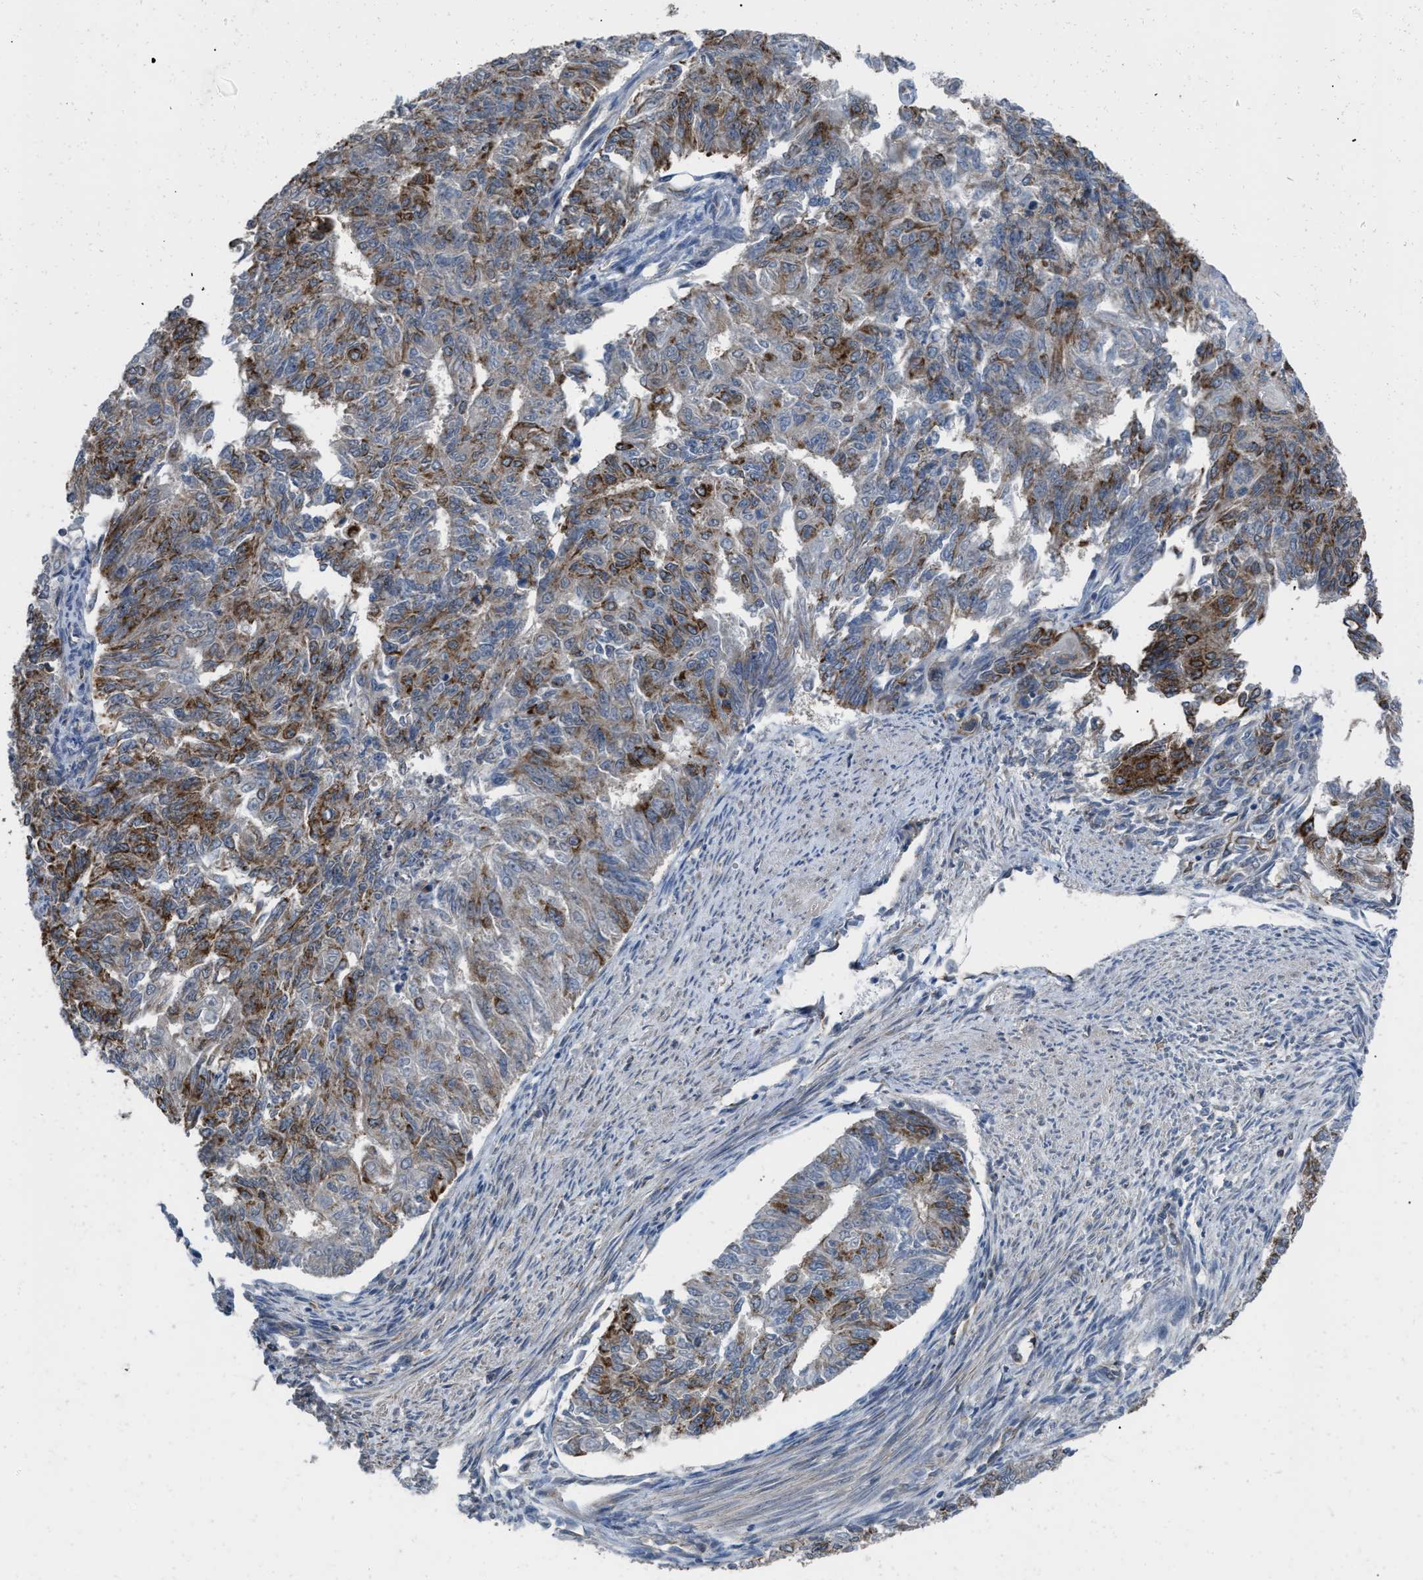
{"staining": {"intensity": "strong", "quantity": "25%-75%", "location": "cytoplasmic/membranous"}, "tissue": "endometrial cancer", "cell_type": "Tumor cells", "image_type": "cancer", "snomed": [{"axis": "morphology", "description": "Adenocarcinoma, NOS"}, {"axis": "topography", "description": "Endometrium"}], "caption": "Strong cytoplasmic/membranous expression is identified in about 25%-75% of tumor cells in endometrial cancer. The protein is stained brown, and the nuclei are stained in blue (DAB (3,3'-diaminobenzidine) IHC with brightfield microscopy, high magnification).", "gene": "AKAP1", "patient": {"sex": "female", "age": 32}}